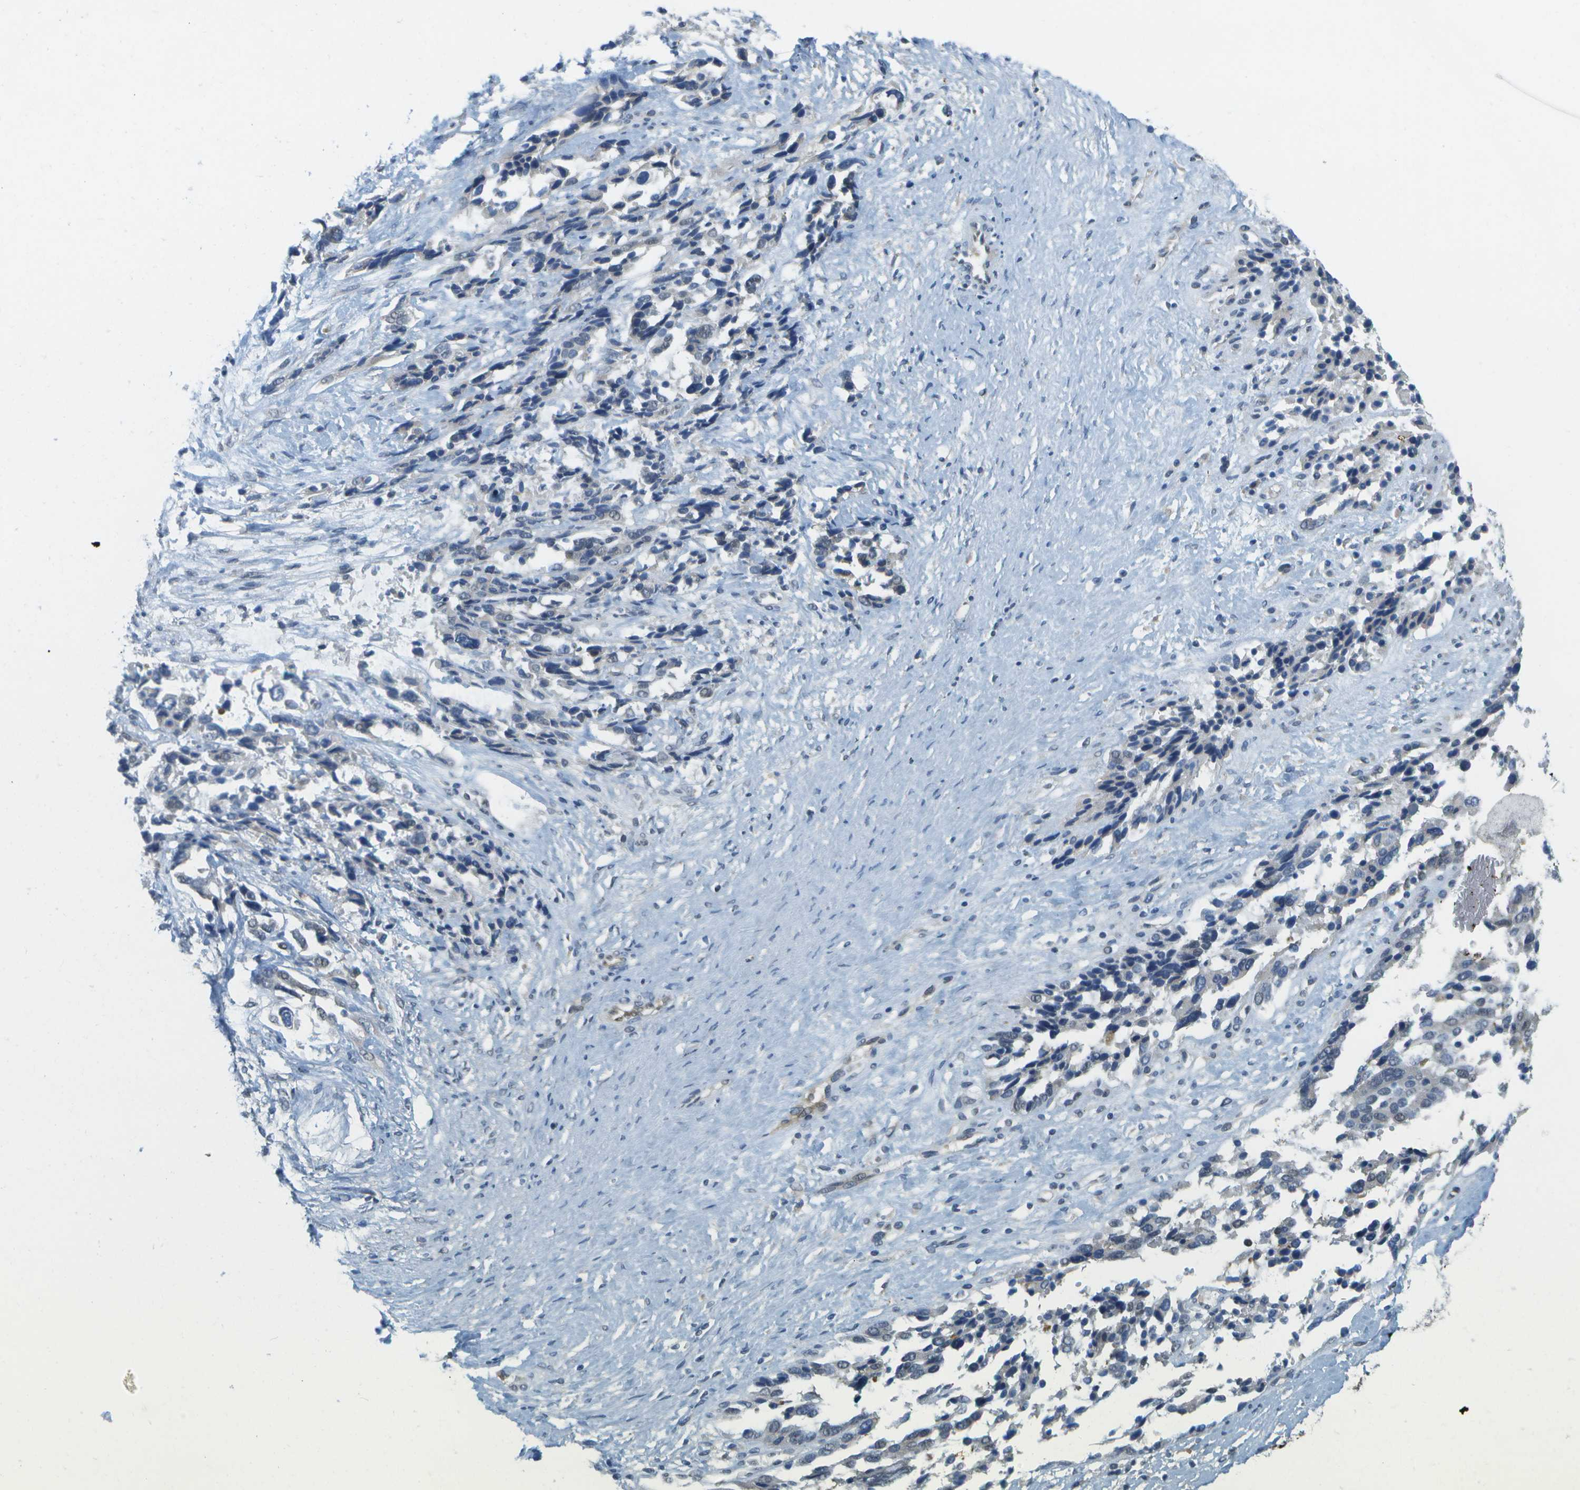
{"staining": {"intensity": "negative", "quantity": "none", "location": "none"}, "tissue": "ovarian cancer", "cell_type": "Tumor cells", "image_type": "cancer", "snomed": [{"axis": "morphology", "description": "Cystadenocarcinoma, serous, NOS"}, {"axis": "topography", "description": "Ovary"}], "caption": "Immunohistochemistry image of serous cystadenocarcinoma (ovarian) stained for a protein (brown), which displays no positivity in tumor cells. The staining is performed using DAB brown chromogen with nuclei counter-stained in using hematoxylin.", "gene": "MARCHF8", "patient": {"sex": "female", "age": 44}}